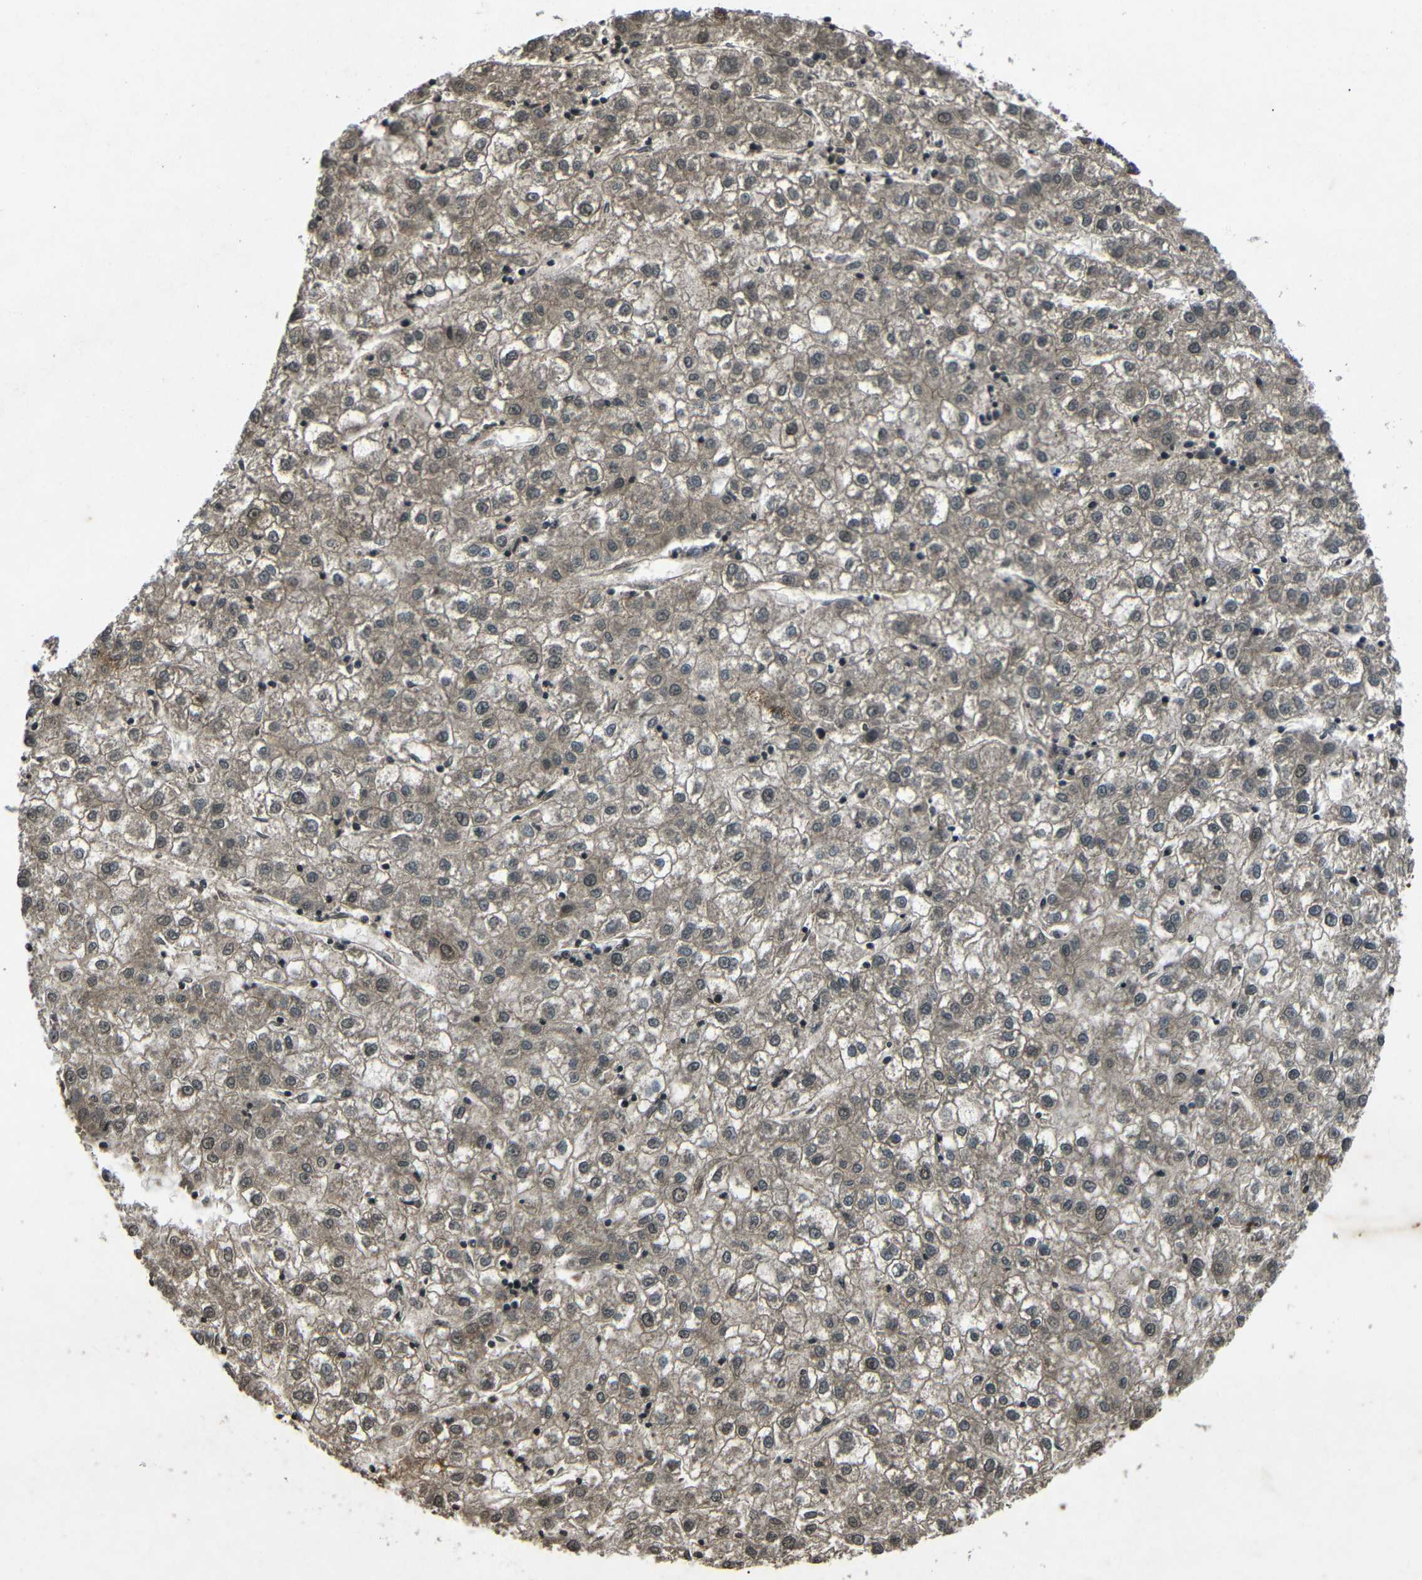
{"staining": {"intensity": "weak", "quantity": ">75%", "location": "cytoplasmic/membranous"}, "tissue": "liver cancer", "cell_type": "Tumor cells", "image_type": "cancer", "snomed": [{"axis": "morphology", "description": "Carcinoma, Hepatocellular, NOS"}, {"axis": "topography", "description": "Liver"}], "caption": "Immunohistochemical staining of human hepatocellular carcinoma (liver) displays low levels of weak cytoplasmic/membranous protein expression in approximately >75% of tumor cells. (Brightfield microscopy of DAB IHC at high magnification).", "gene": "PLK2", "patient": {"sex": "male", "age": 72}}